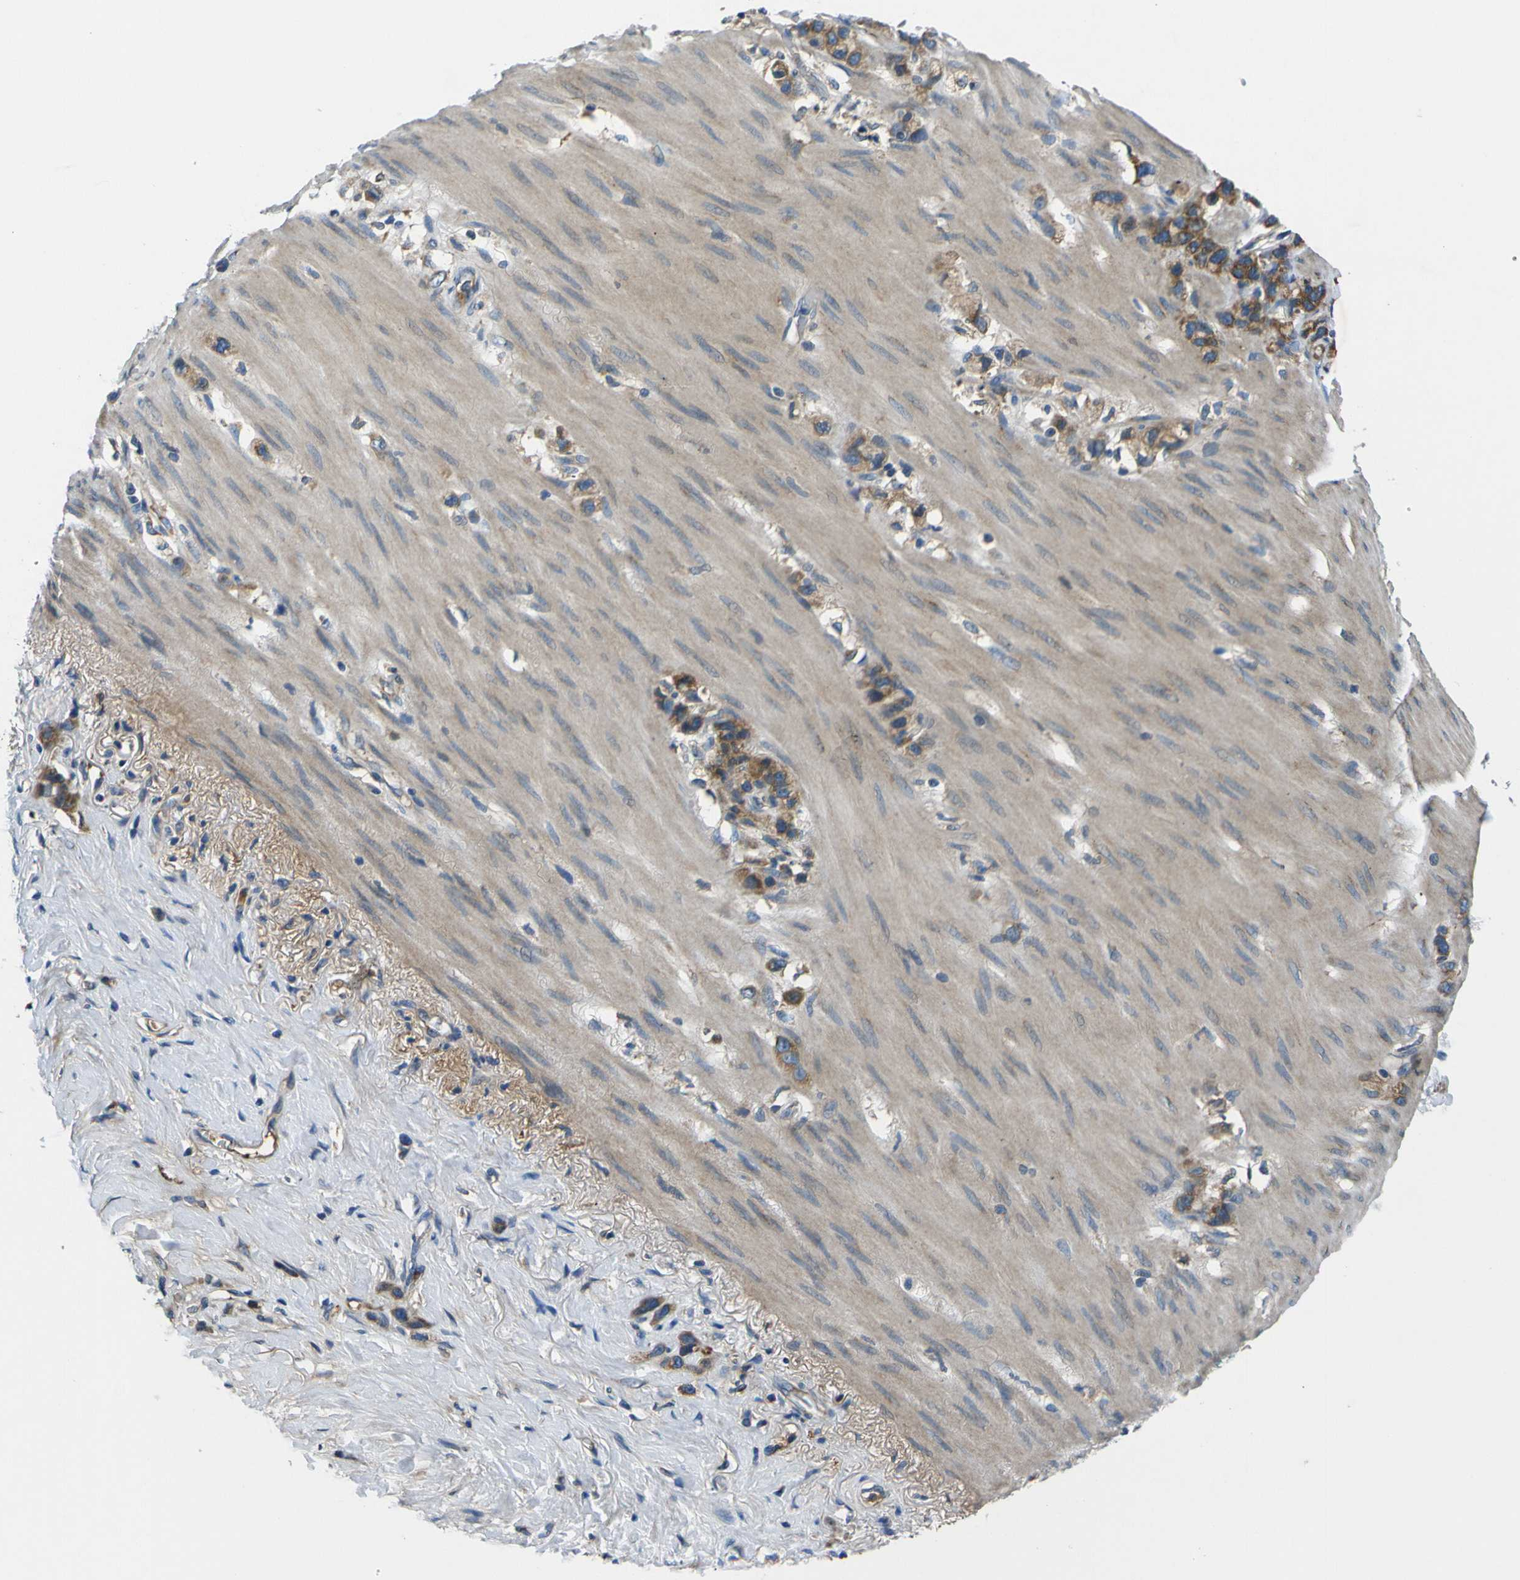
{"staining": {"intensity": "moderate", "quantity": ">75%", "location": "cytoplasmic/membranous"}, "tissue": "stomach cancer", "cell_type": "Tumor cells", "image_type": "cancer", "snomed": [{"axis": "morphology", "description": "Normal tissue, NOS"}, {"axis": "morphology", "description": "Adenocarcinoma, NOS"}, {"axis": "morphology", "description": "Adenocarcinoma, High grade"}, {"axis": "topography", "description": "Stomach, upper"}, {"axis": "topography", "description": "Stomach"}], "caption": "Brown immunohistochemical staining in stomach adenocarcinoma reveals moderate cytoplasmic/membranous positivity in about >75% of tumor cells.", "gene": "RAB1B", "patient": {"sex": "female", "age": 65}}